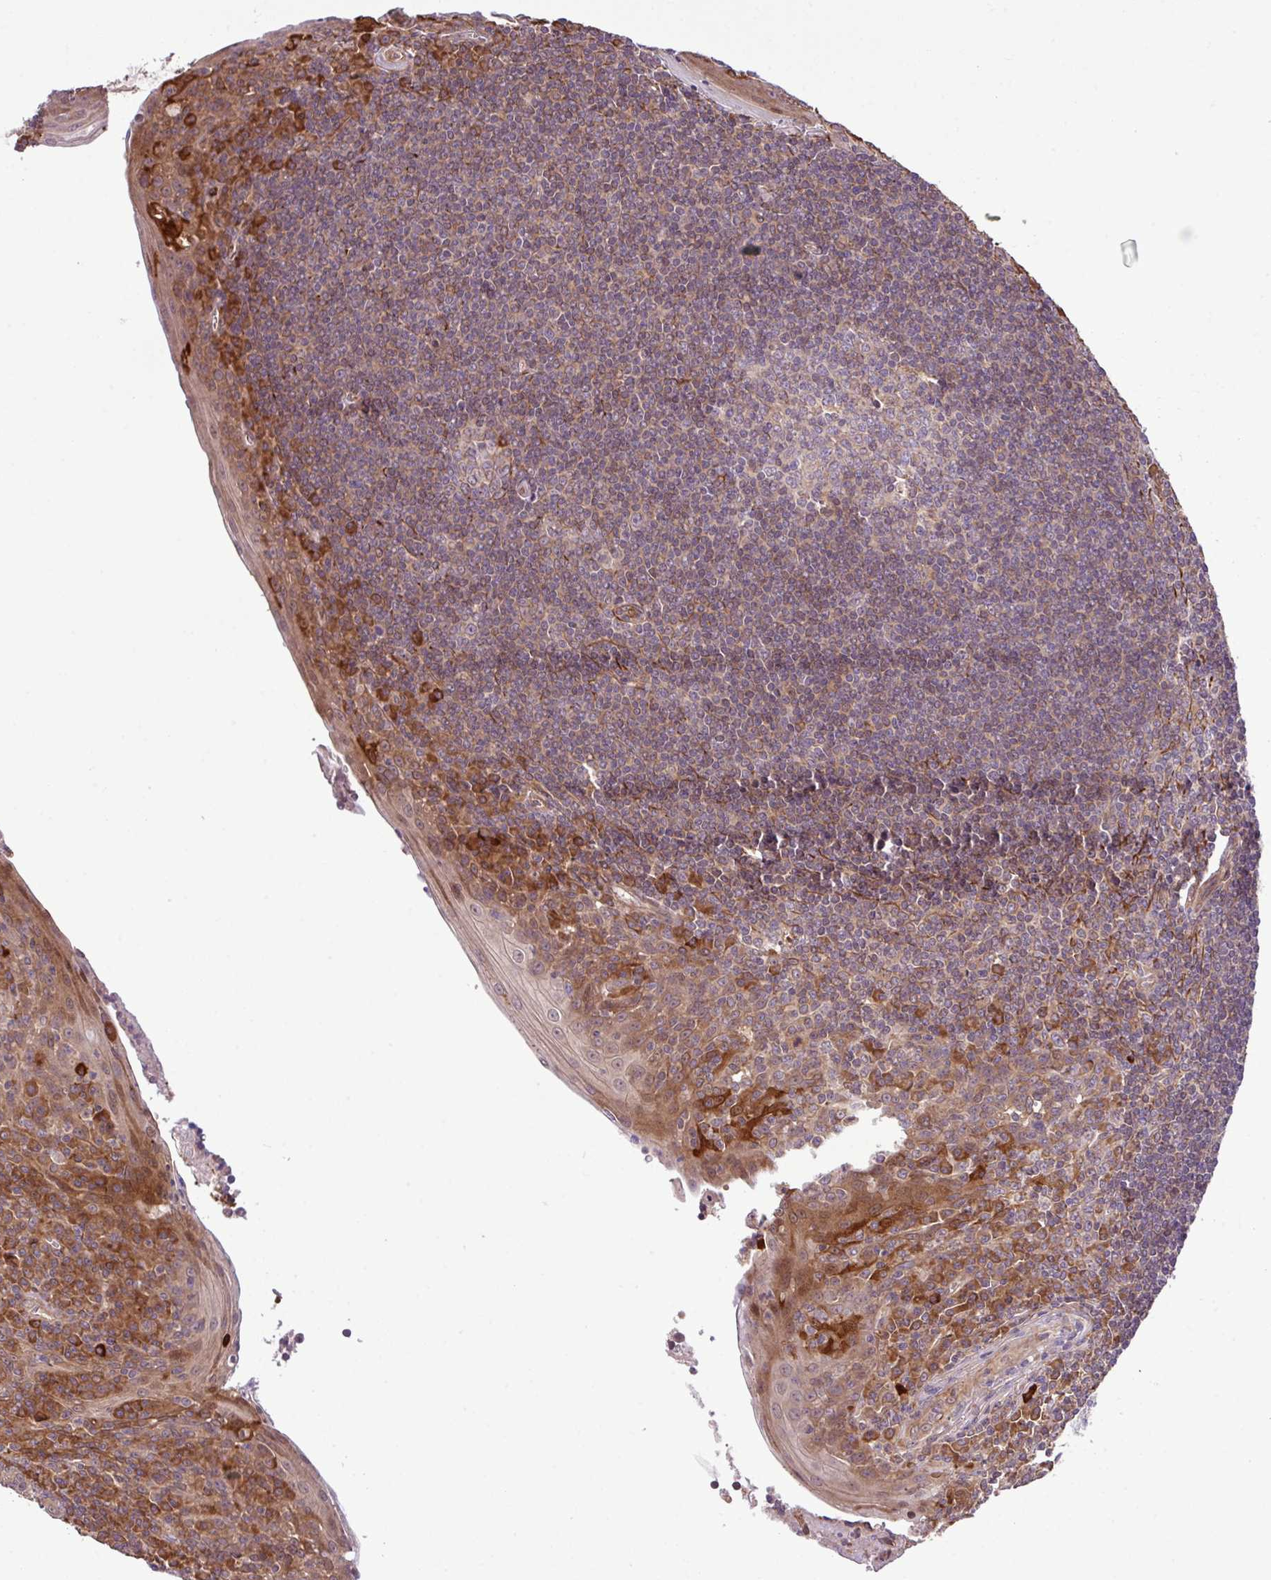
{"staining": {"intensity": "moderate", "quantity": "<25%", "location": "cytoplasmic/membranous"}, "tissue": "tonsil", "cell_type": "Germinal center cells", "image_type": "normal", "snomed": [{"axis": "morphology", "description": "Normal tissue, NOS"}, {"axis": "topography", "description": "Tonsil"}], "caption": "This micrograph shows immunohistochemistry staining of normal human tonsil, with low moderate cytoplasmic/membranous positivity in approximately <25% of germinal center cells.", "gene": "DLGAP4", "patient": {"sex": "male", "age": 27}}